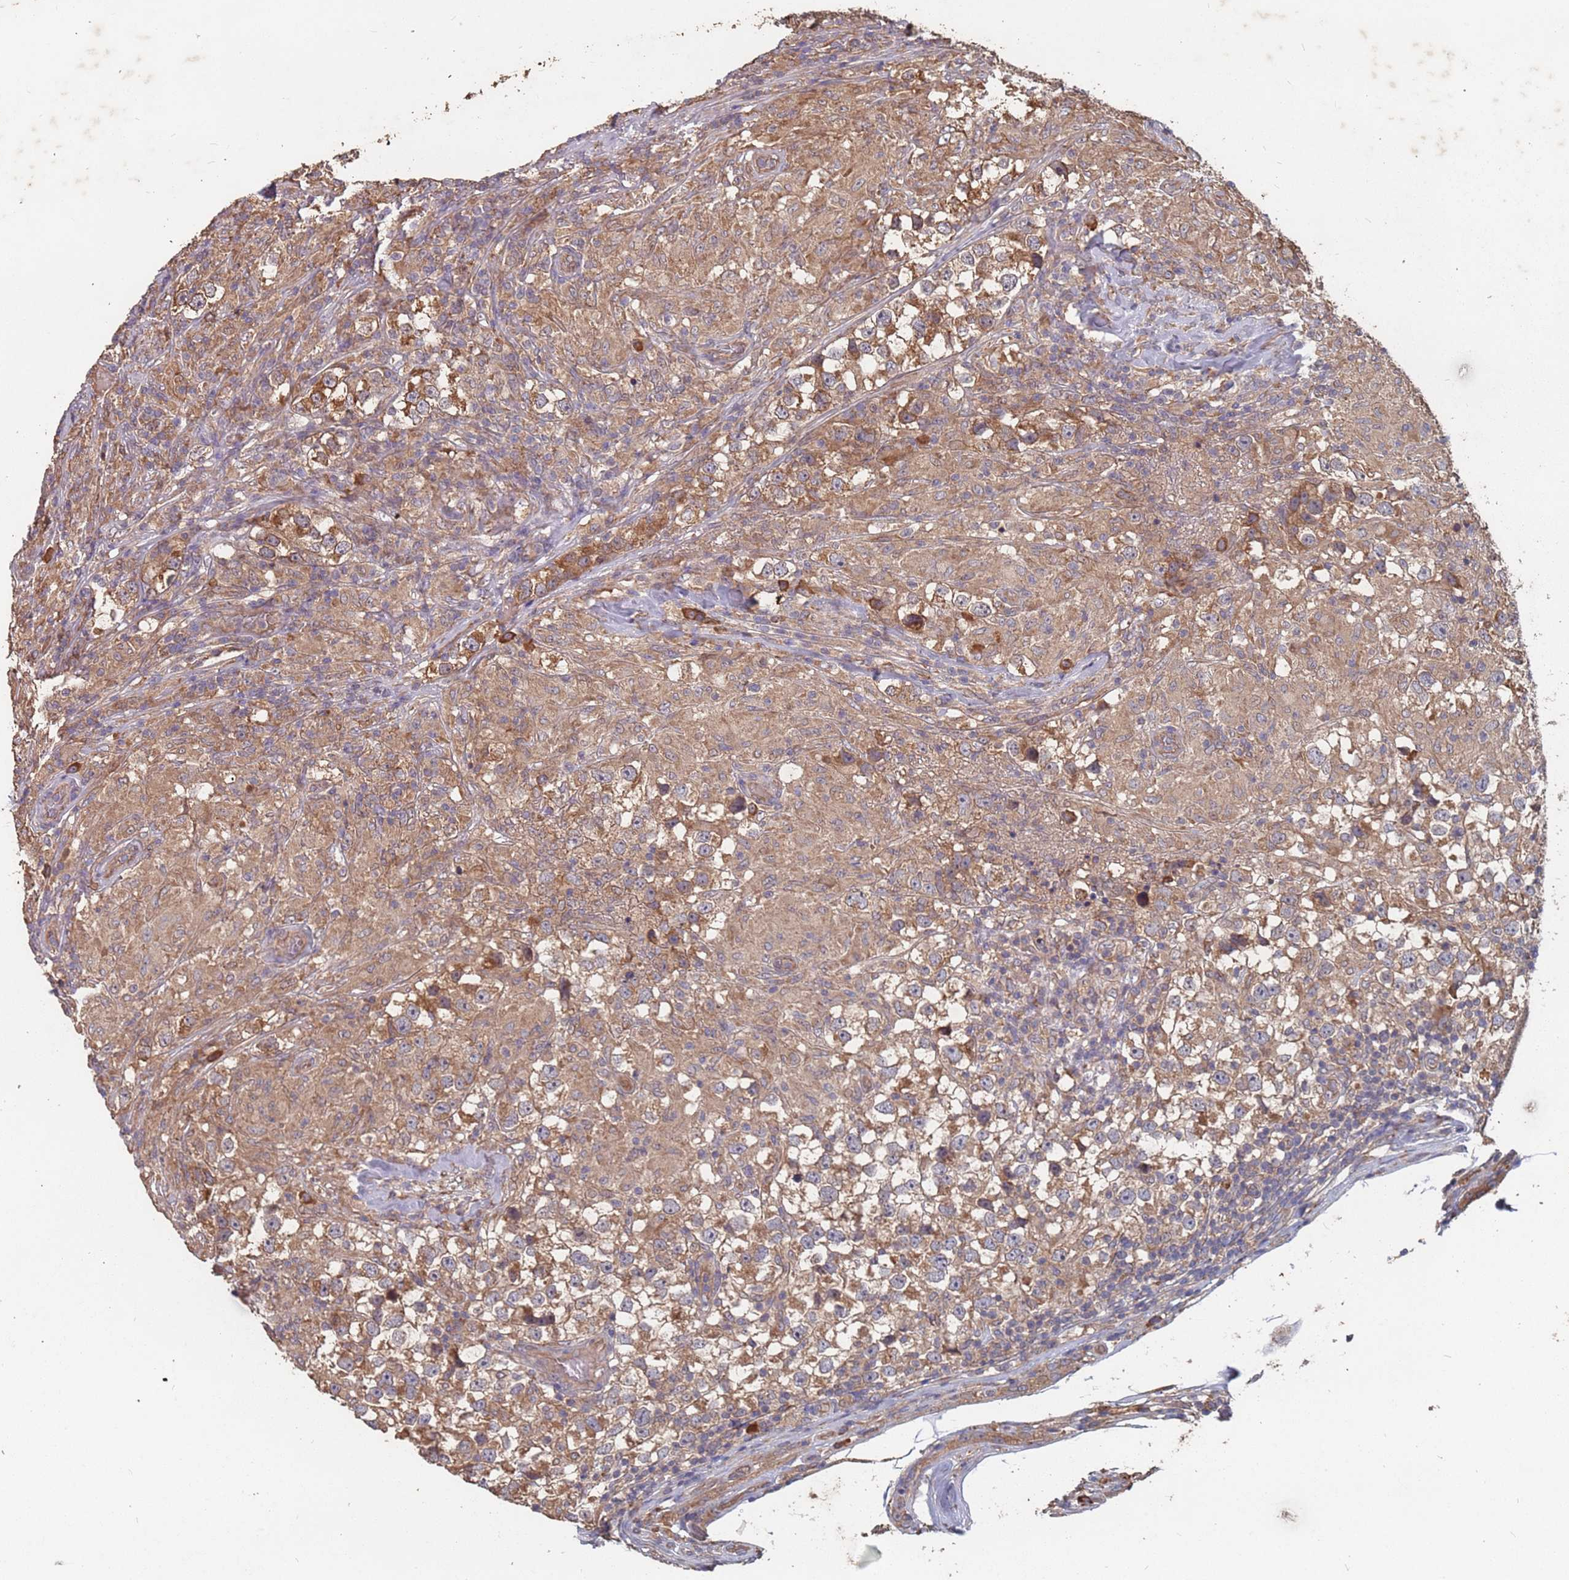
{"staining": {"intensity": "moderate", "quantity": ">75%", "location": "cytoplasmic/membranous"}, "tissue": "testis cancer", "cell_type": "Tumor cells", "image_type": "cancer", "snomed": [{"axis": "morphology", "description": "Seminoma, NOS"}, {"axis": "topography", "description": "Testis"}], "caption": "A medium amount of moderate cytoplasmic/membranous expression is present in approximately >75% of tumor cells in testis cancer tissue. (brown staining indicates protein expression, while blue staining denotes nuclei).", "gene": "ATG5", "patient": {"sex": "male", "age": 46}}